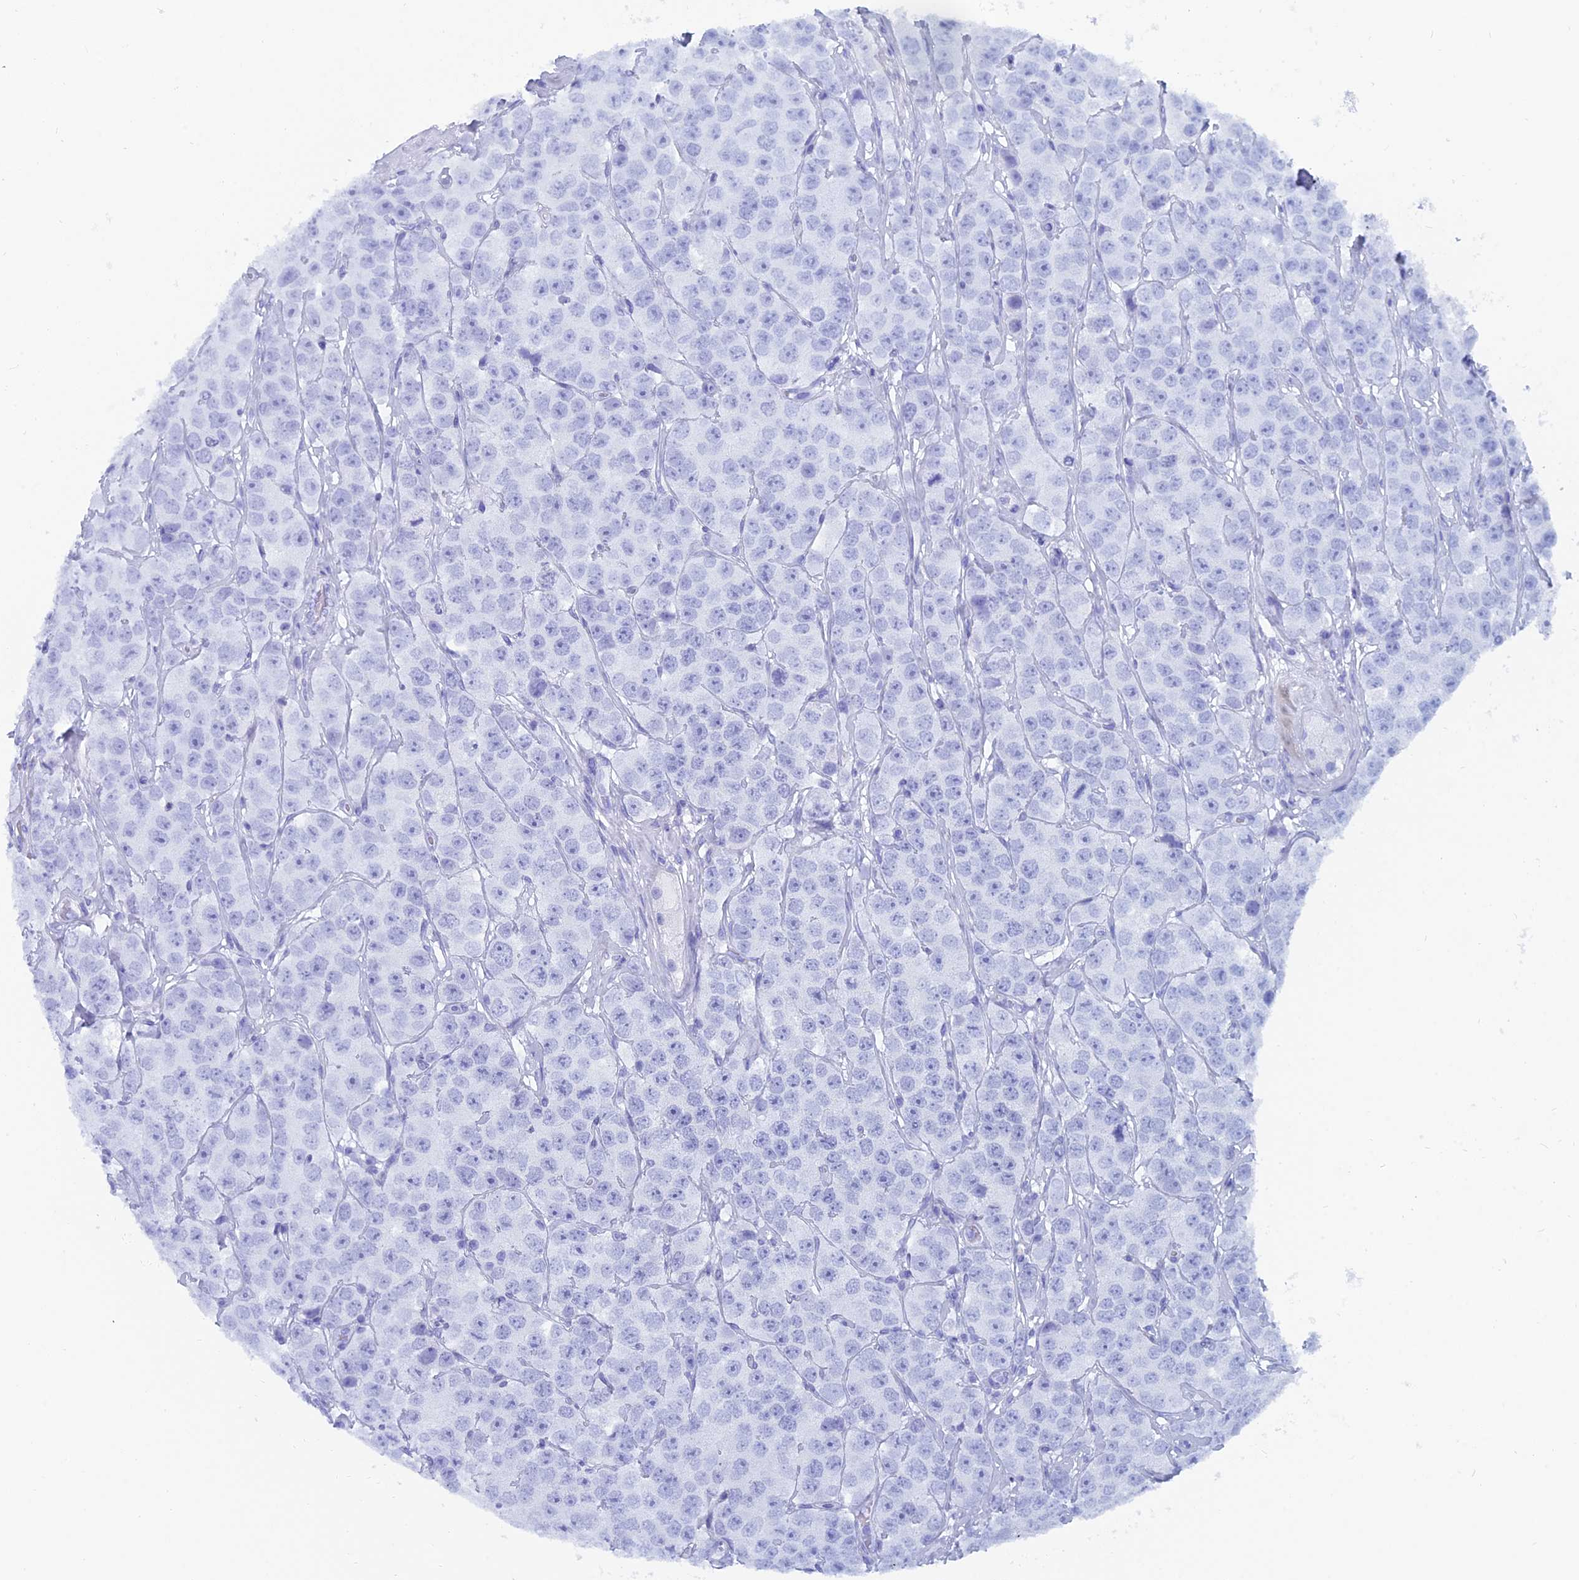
{"staining": {"intensity": "negative", "quantity": "none", "location": "none"}, "tissue": "testis cancer", "cell_type": "Tumor cells", "image_type": "cancer", "snomed": [{"axis": "morphology", "description": "Seminoma, NOS"}, {"axis": "topography", "description": "Testis"}], "caption": "An image of human testis seminoma is negative for staining in tumor cells. (Stains: DAB (3,3'-diaminobenzidine) IHC with hematoxylin counter stain, Microscopy: brightfield microscopy at high magnification).", "gene": "CAPS", "patient": {"sex": "male", "age": 28}}